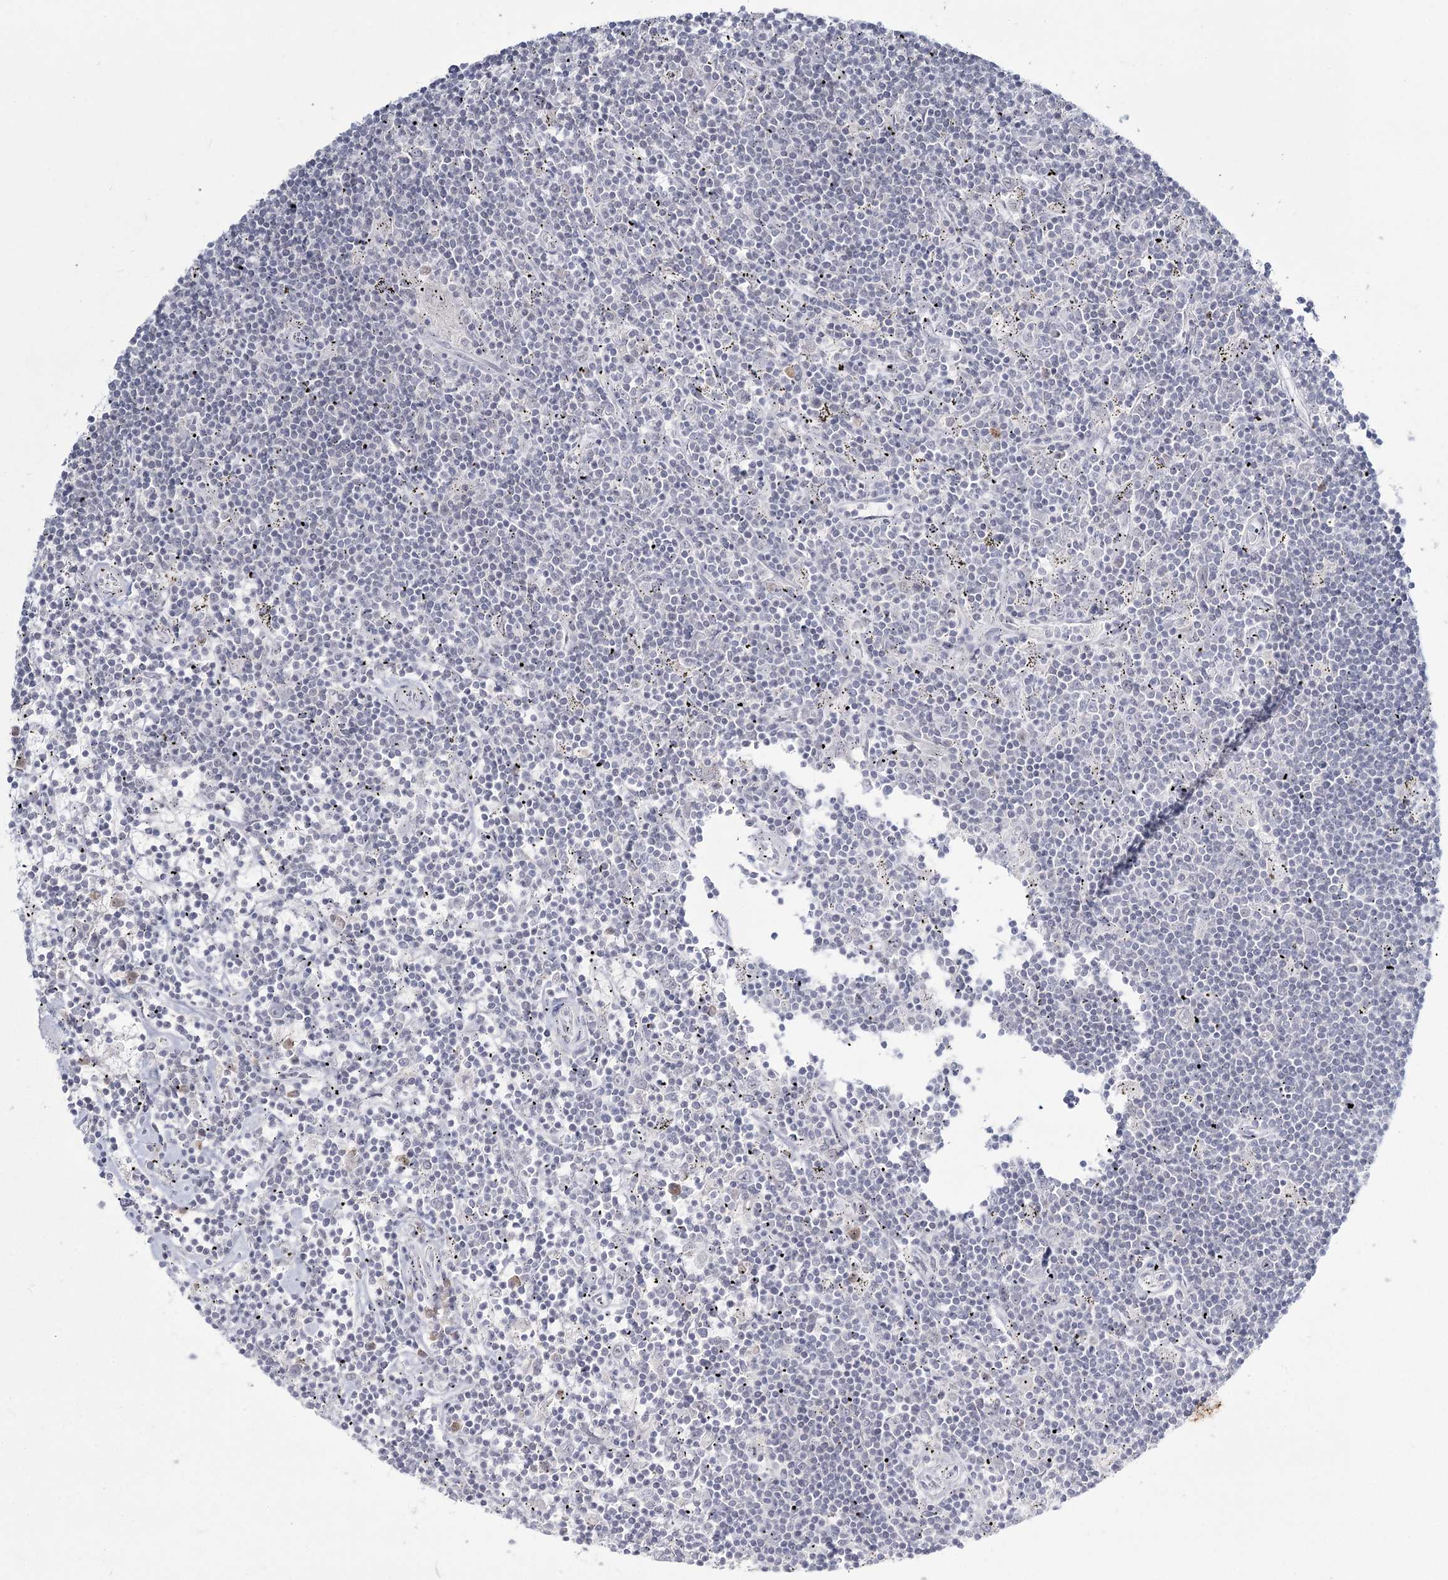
{"staining": {"intensity": "negative", "quantity": "none", "location": "none"}, "tissue": "lymphoma", "cell_type": "Tumor cells", "image_type": "cancer", "snomed": [{"axis": "morphology", "description": "Malignant lymphoma, non-Hodgkin's type, Low grade"}, {"axis": "topography", "description": "Spleen"}], "caption": "Immunohistochemistry (IHC) micrograph of malignant lymphoma, non-Hodgkin's type (low-grade) stained for a protein (brown), which reveals no positivity in tumor cells.", "gene": "LY6G5C", "patient": {"sex": "male", "age": 76}}